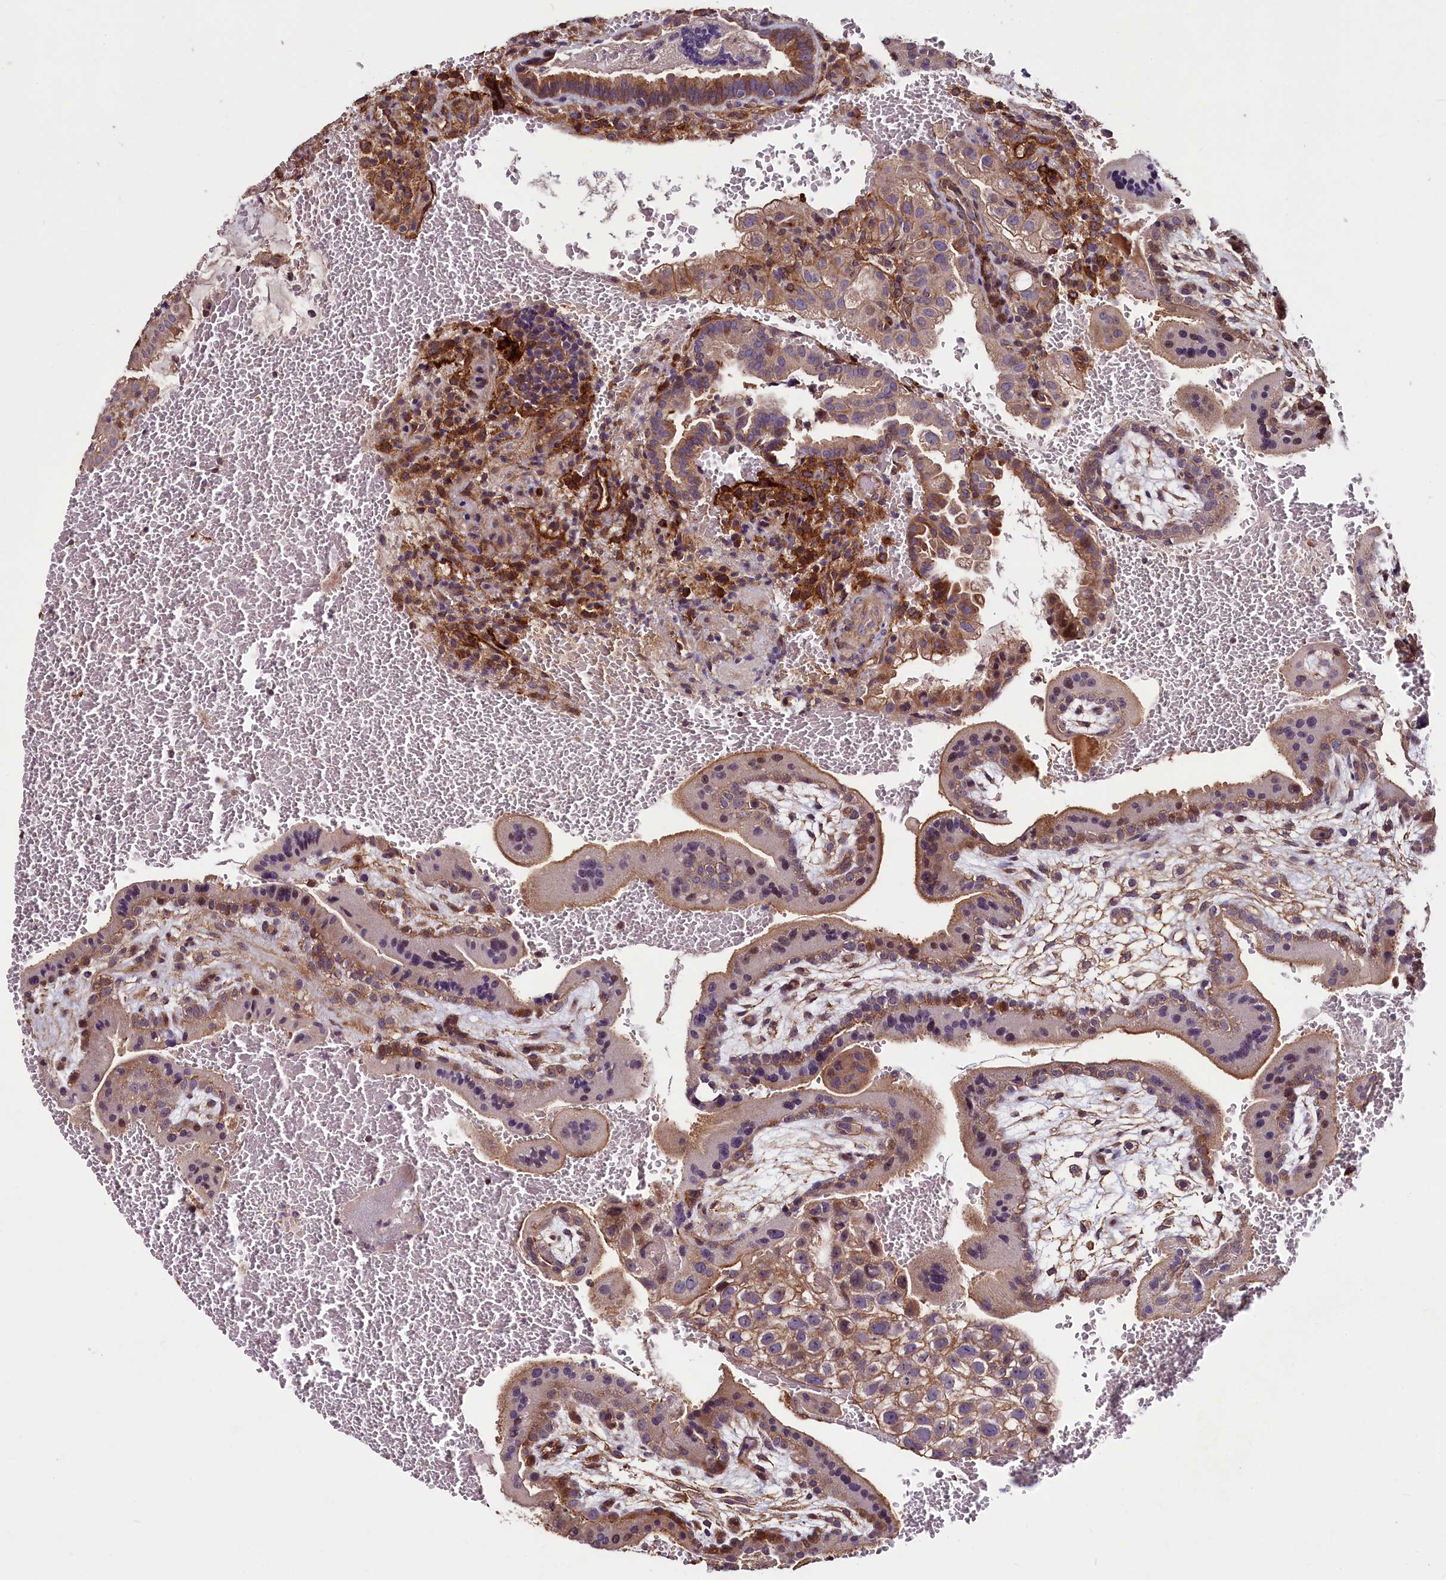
{"staining": {"intensity": "moderate", "quantity": "25%-75%", "location": "cytoplasmic/membranous"}, "tissue": "placenta", "cell_type": "Trophoblastic cells", "image_type": "normal", "snomed": [{"axis": "morphology", "description": "Normal tissue, NOS"}, {"axis": "topography", "description": "Placenta"}], "caption": "DAB immunohistochemical staining of normal placenta exhibits moderate cytoplasmic/membranous protein staining in about 25%-75% of trophoblastic cells. The protein is stained brown, and the nuclei are stained in blue (DAB IHC with brightfield microscopy, high magnification).", "gene": "PALM", "patient": {"sex": "female", "age": 35}}